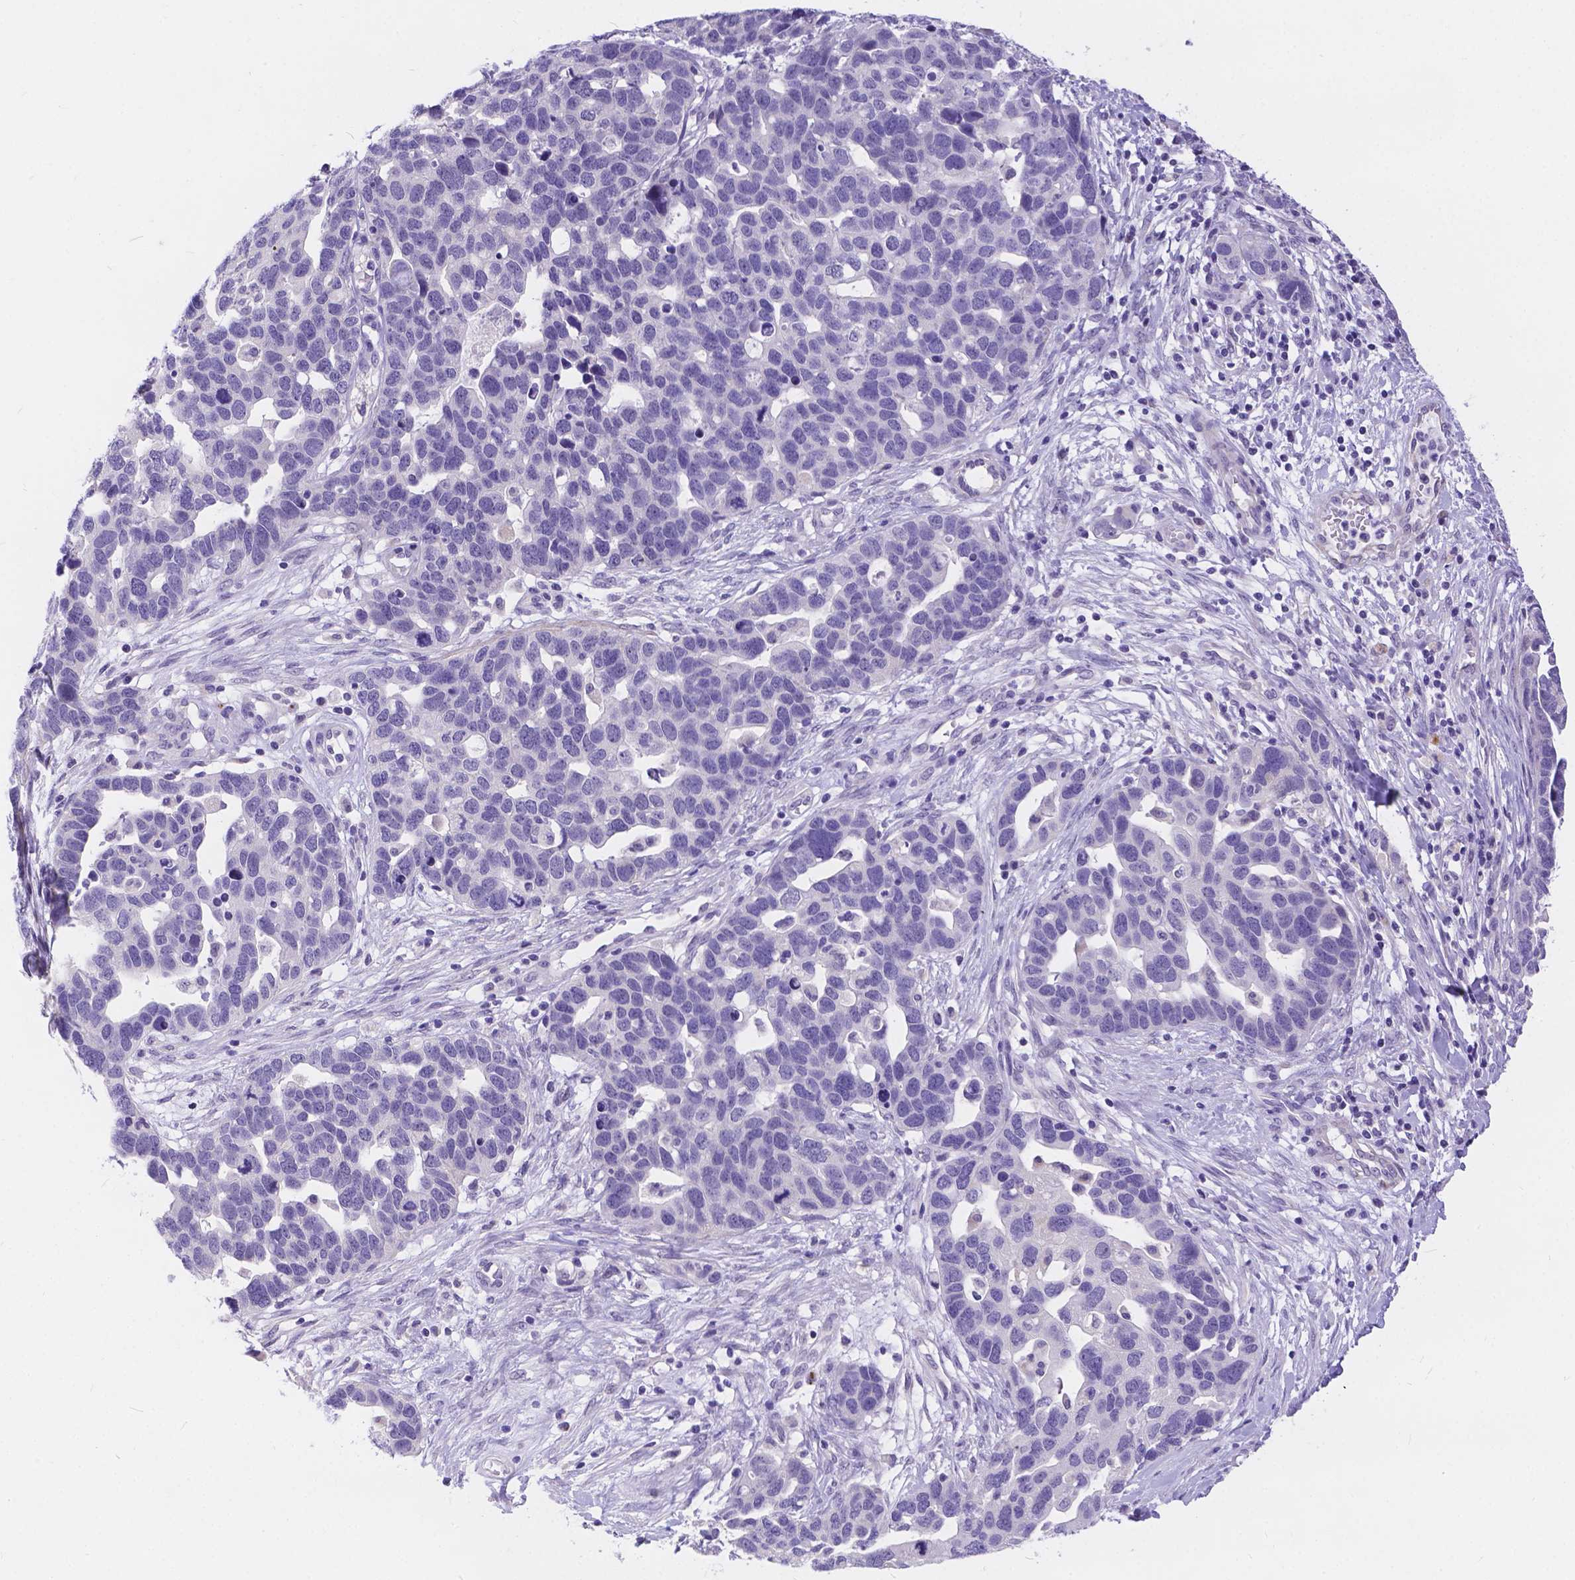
{"staining": {"intensity": "negative", "quantity": "none", "location": "none"}, "tissue": "ovarian cancer", "cell_type": "Tumor cells", "image_type": "cancer", "snomed": [{"axis": "morphology", "description": "Cystadenocarcinoma, serous, NOS"}, {"axis": "topography", "description": "Ovary"}], "caption": "IHC image of human serous cystadenocarcinoma (ovarian) stained for a protein (brown), which demonstrates no staining in tumor cells.", "gene": "DLEC1", "patient": {"sex": "female", "age": 54}}